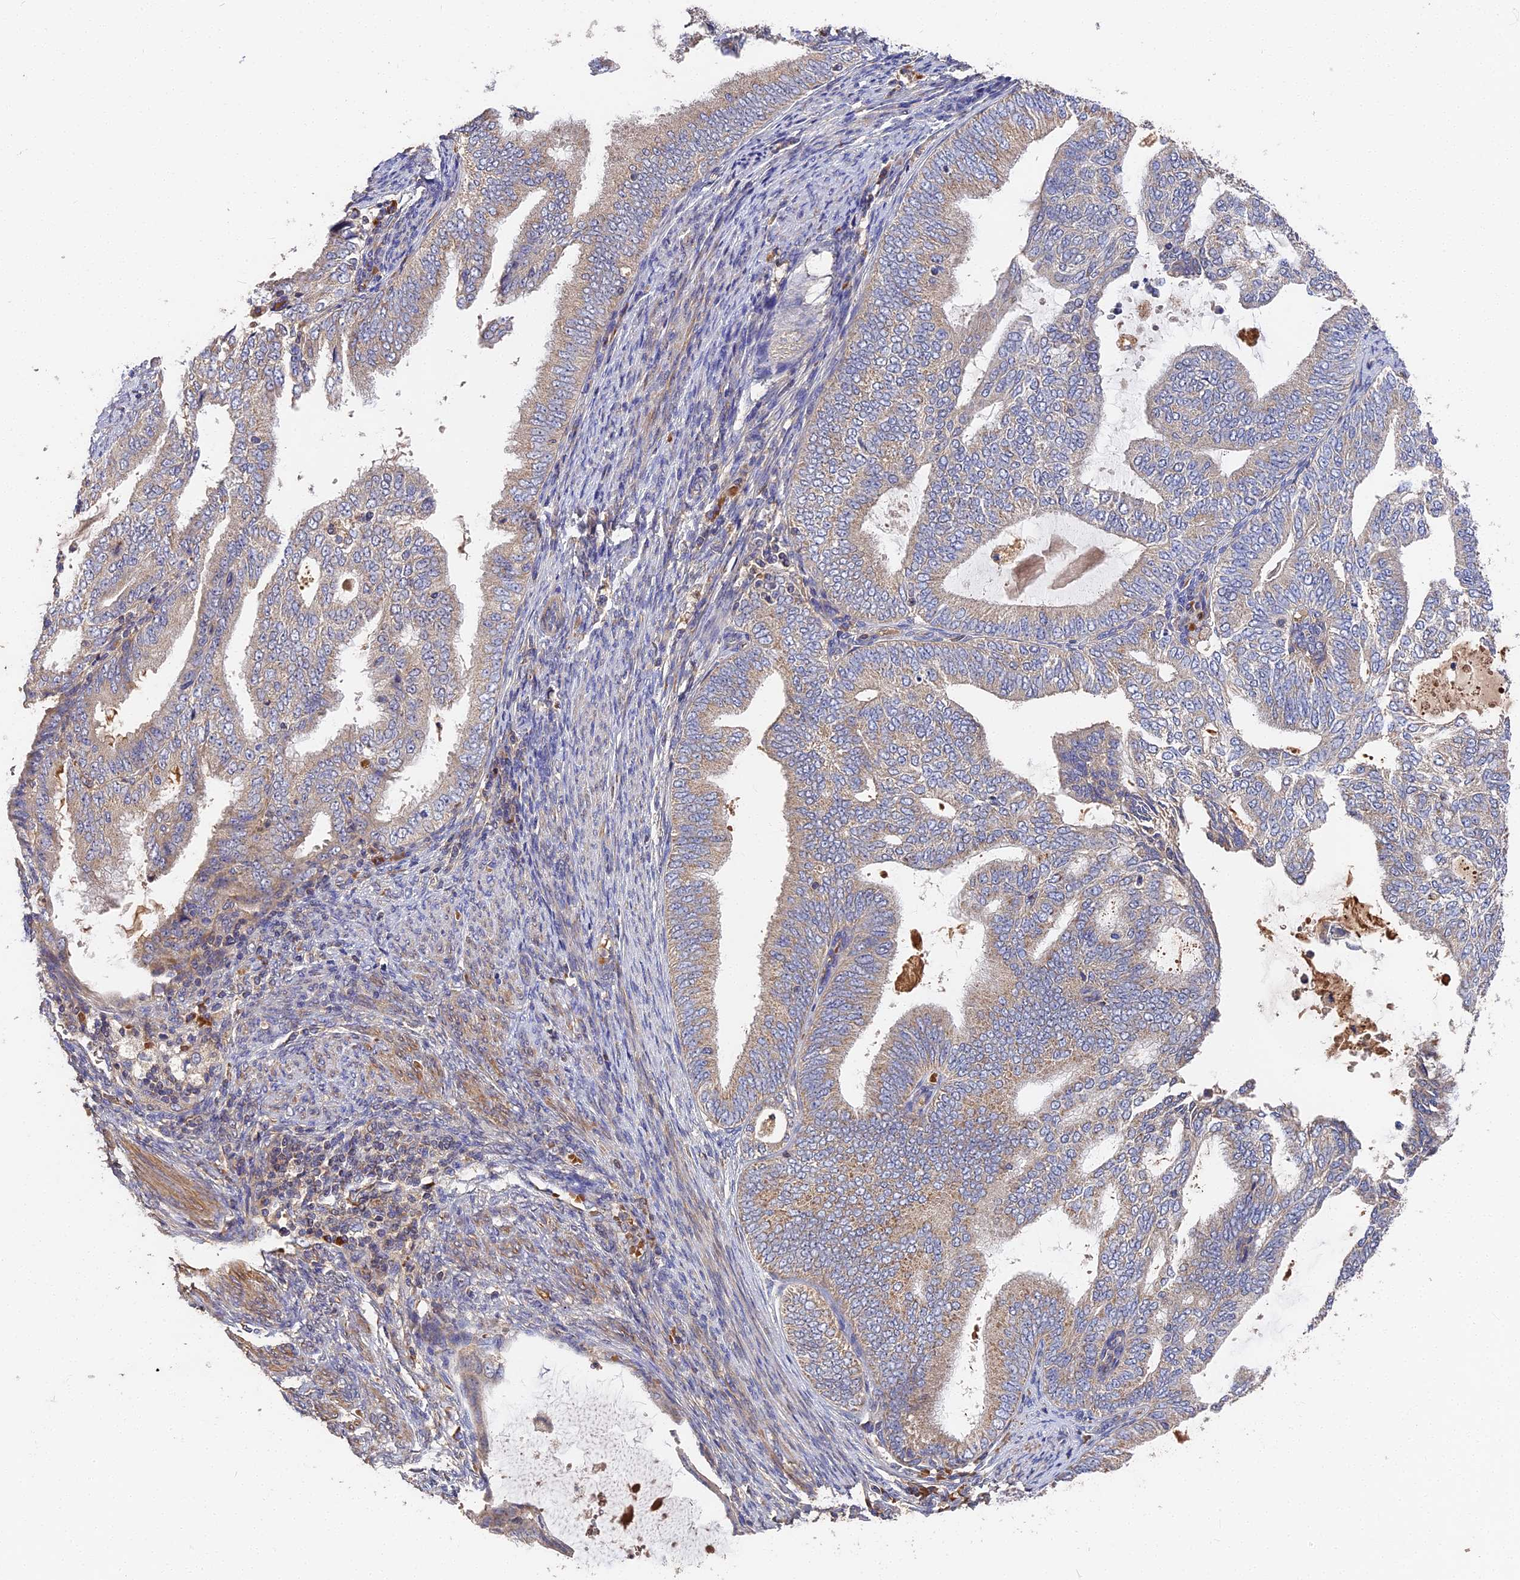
{"staining": {"intensity": "negative", "quantity": "none", "location": "none"}, "tissue": "endometrial cancer", "cell_type": "Tumor cells", "image_type": "cancer", "snomed": [{"axis": "morphology", "description": "Adenocarcinoma, NOS"}, {"axis": "topography", "description": "Endometrium"}], "caption": "Human adenocarcinoma (endometrial) stained for a protein using IHC demonstrates no positivity in tumor cells.", "gene": "DHRS11", "patient": {"sex": "female", "age": 58}}